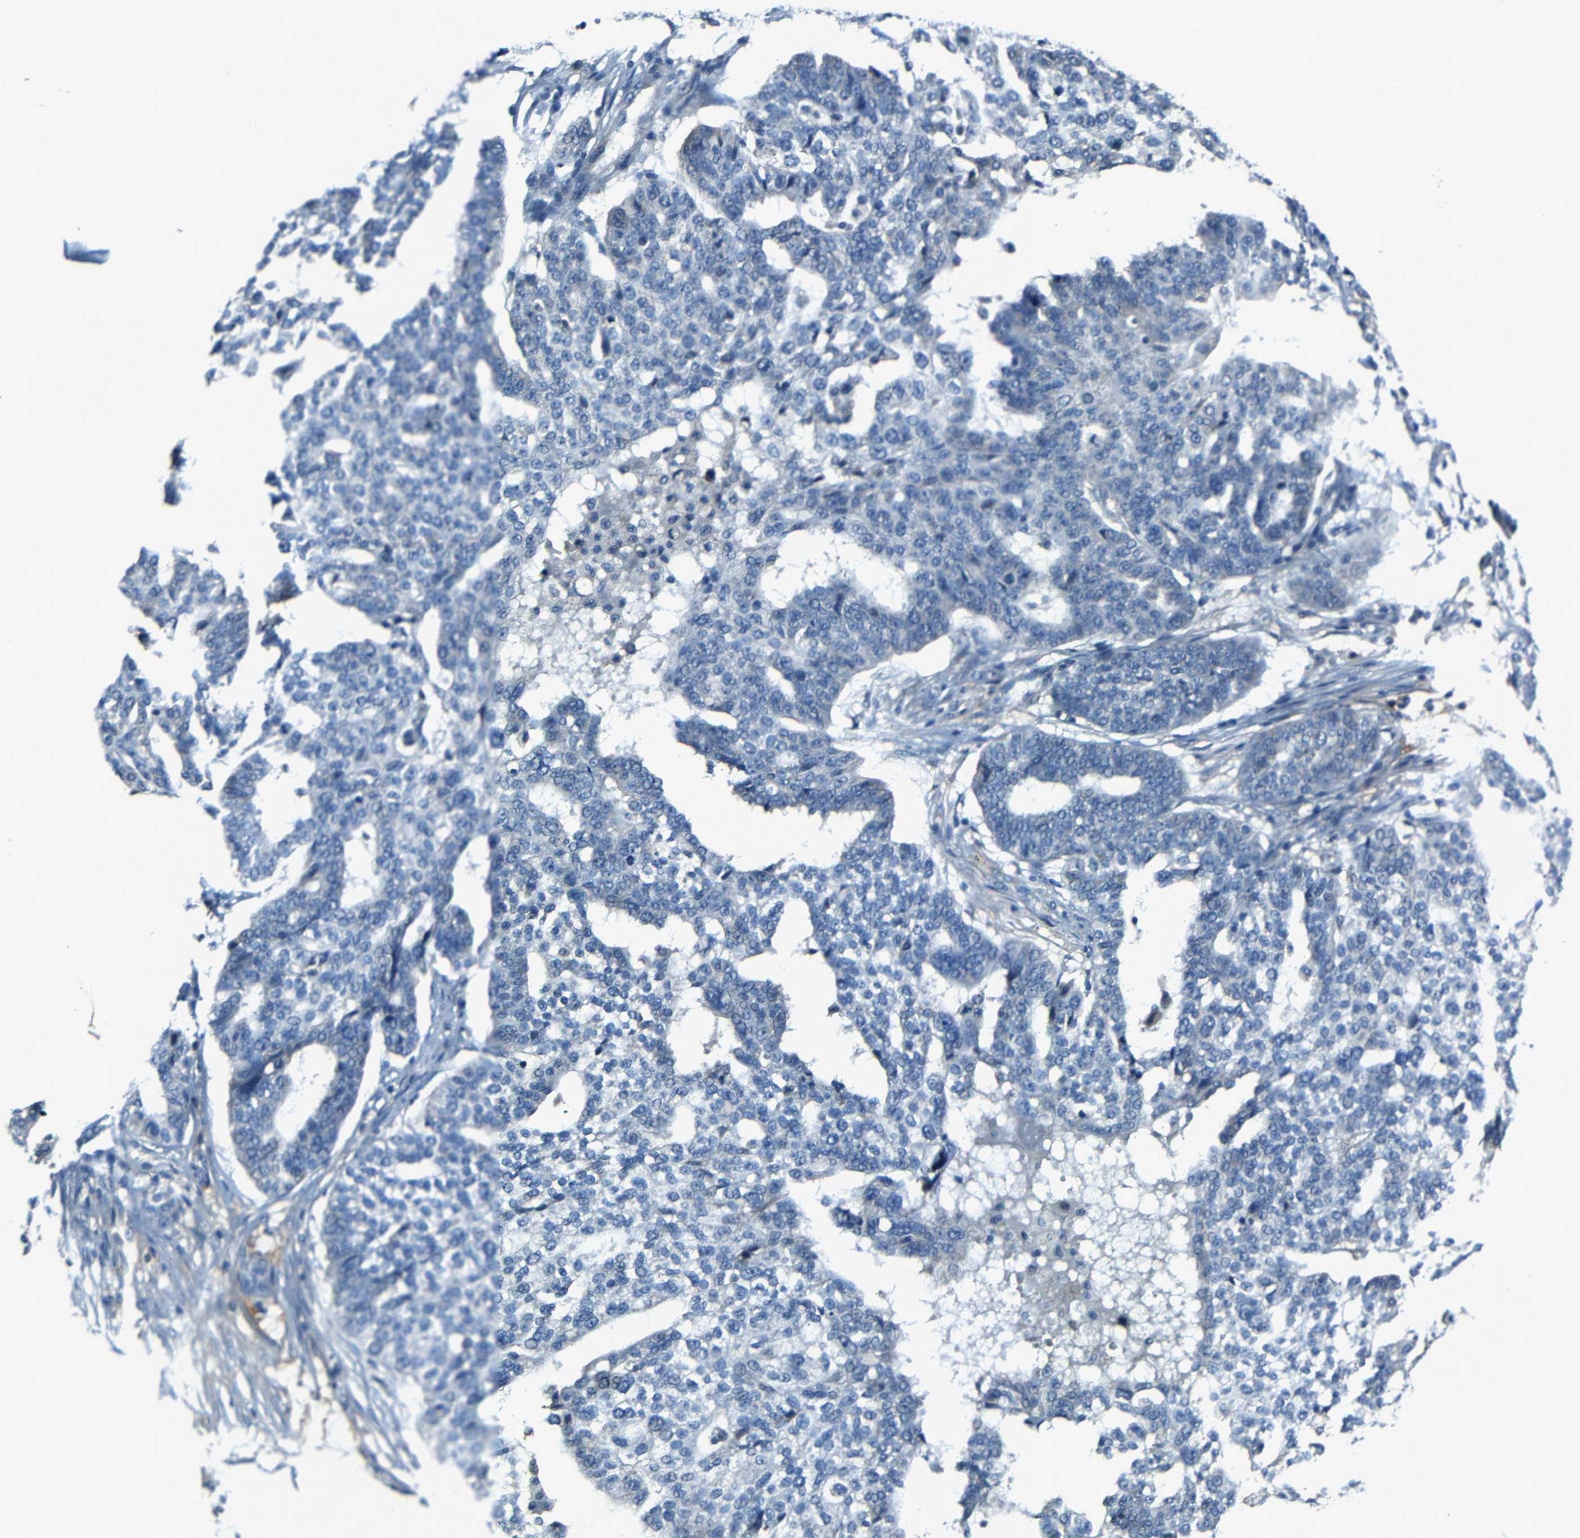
{"staining": {"intensity": "negative", "quantity": "none", "location": "none"}, "tissue": "ovarian cancer", "cell_type": "Tumor cells", "image_type": "cancer", "snomed": [{"axis": "morphology", "description": "Cystadenocarcinoma, serous, NOS"}, {"axis": "topography", "description": "Ovary"}], "caption": "Ovarian serous cystadenocarcinoma was stained to show a protein in brown. There is no significant positivity in tumor cells.", "gene": "SLA", "patient": {"sex": "female", "age": 59}}